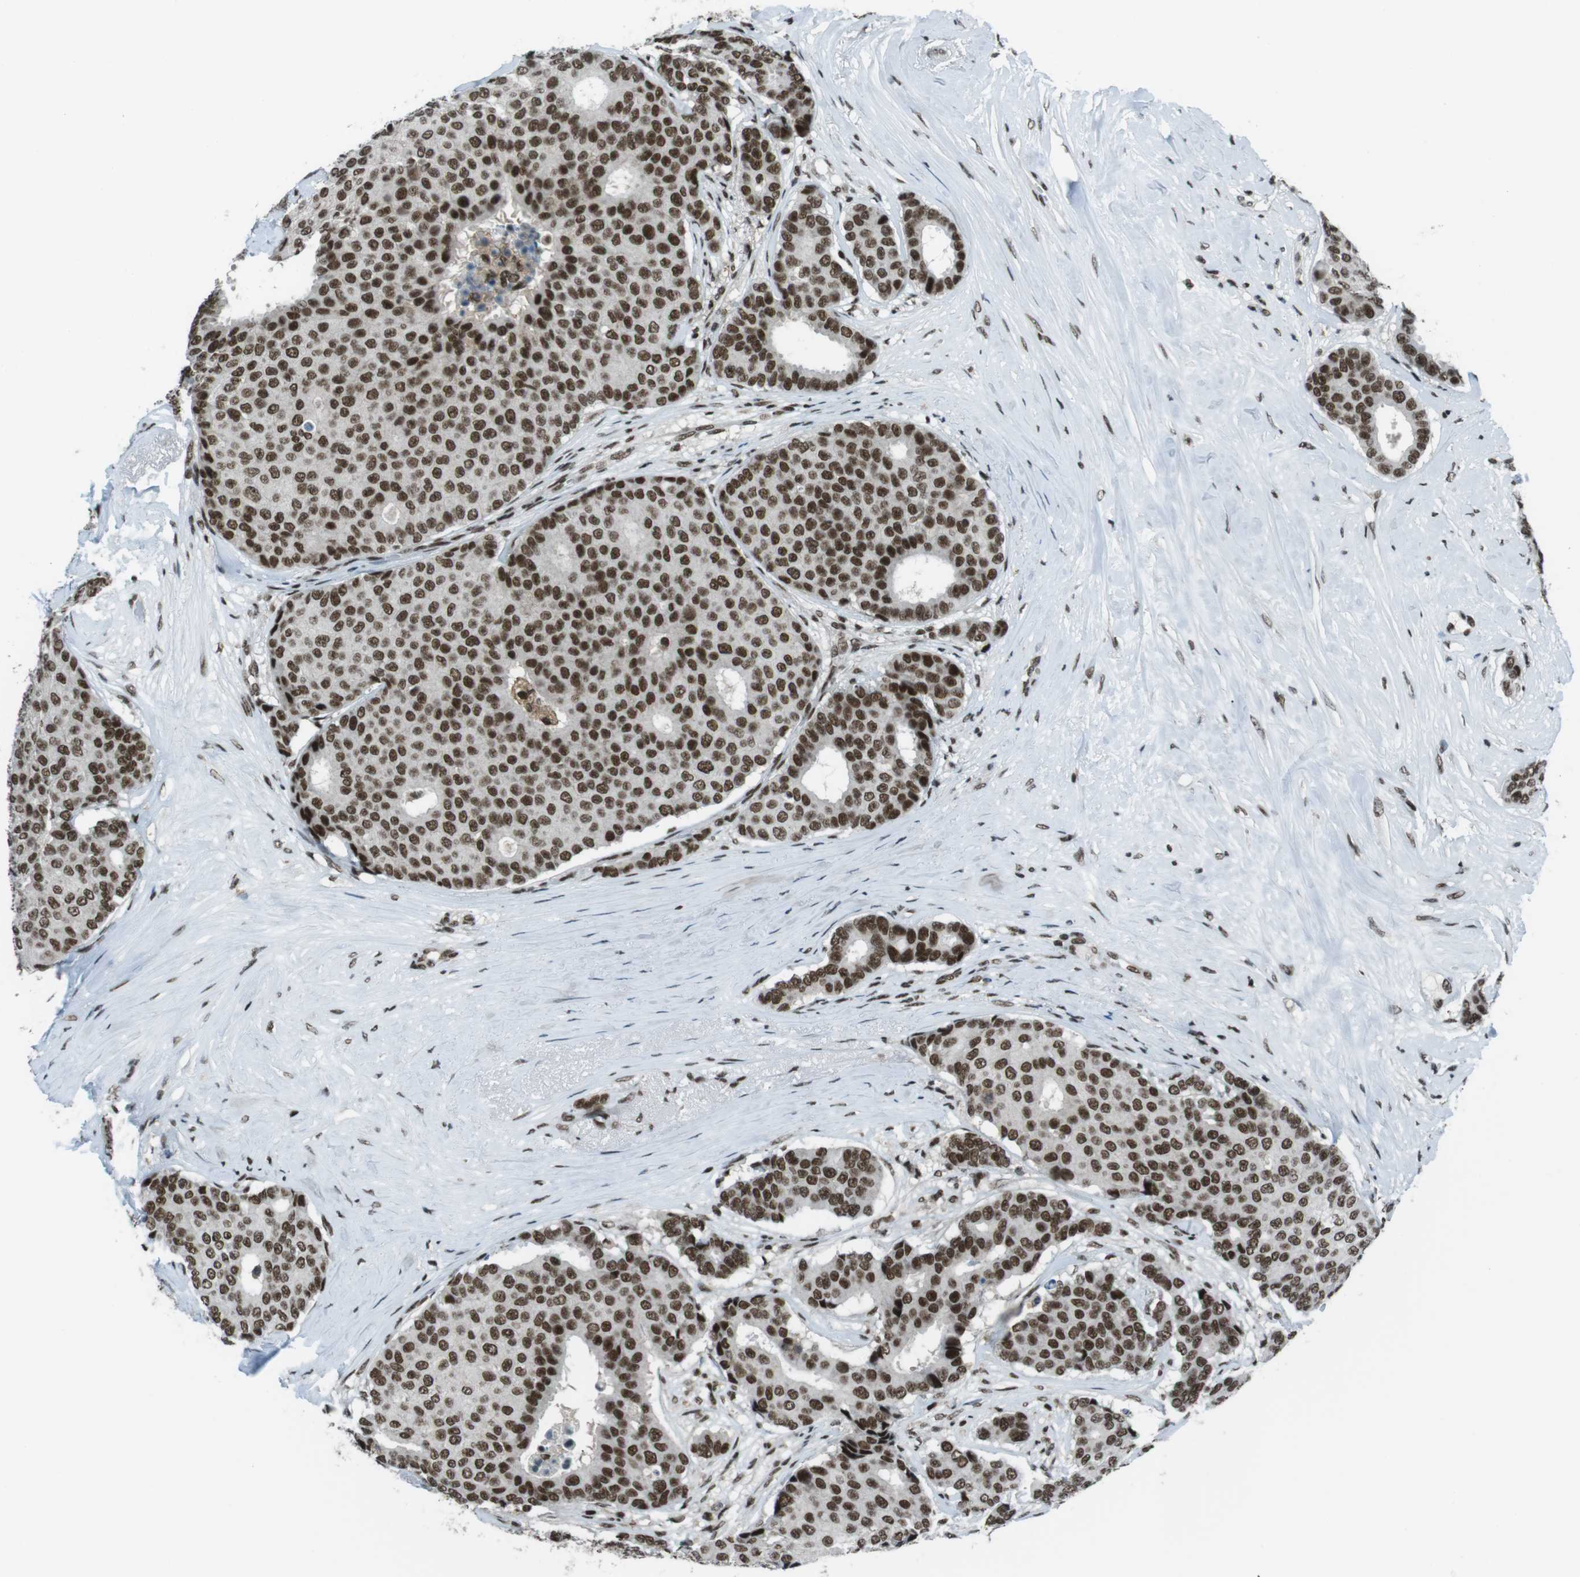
{"staining": {"intensity": "strong", "quantity": ">75%", "location": "nuclear"}, "tissue": "breast cancer", "cell_type": "Tumor cells", "image_type": "cancer", "snomed": [{"axis": "morphology", "description": "Duct carcinoma"}, {"axis": "topography", "description": "Breast"}], "caption": "Brown immunohistochemical staining in breast cancer shows strong nuclear staining in approximately >75% of tumor cells. The protein of interest is shown in brown color, while the nuclei are stained blue.", "gene": "TAF1", "patient": {"sex": "female", "age": 75}}